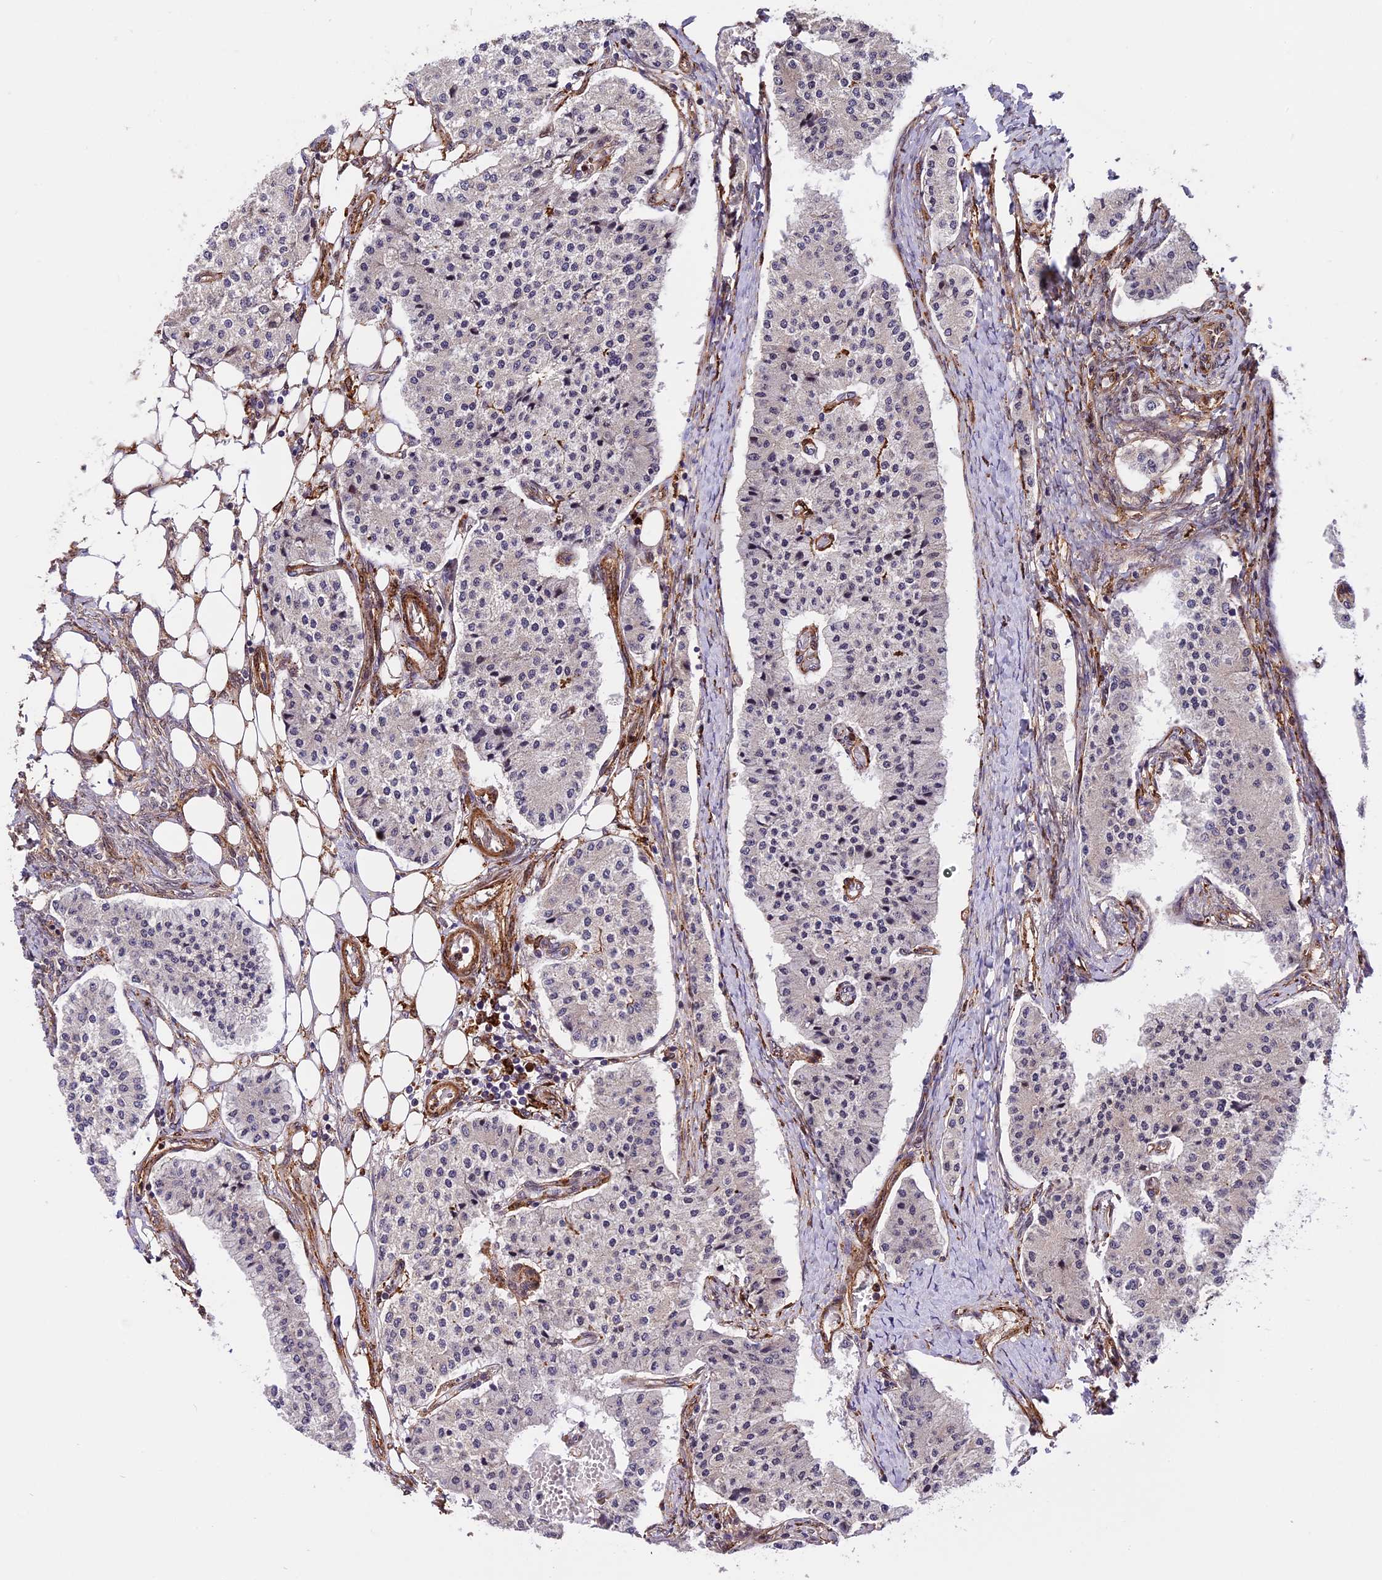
{"staining": {"intensity": "negative", "quantity": "none", "location": "none"}, "tissue": "carcinoid", "cell_type": "Tumor cells", "image_type": "cancer", "snomed": [{"axis": "morphology", "description": "Carcinoid, malignant, NOS"}, {"axis": "topography", "description": "Colon"}], "caption": "Carcinoid (malignant) stained for a protein using immunohistochemistry (IHC) demonstrates no expression tumor cells.", "gene": "HERPUD1", "patient": {"sex": "female", "age": 52}}